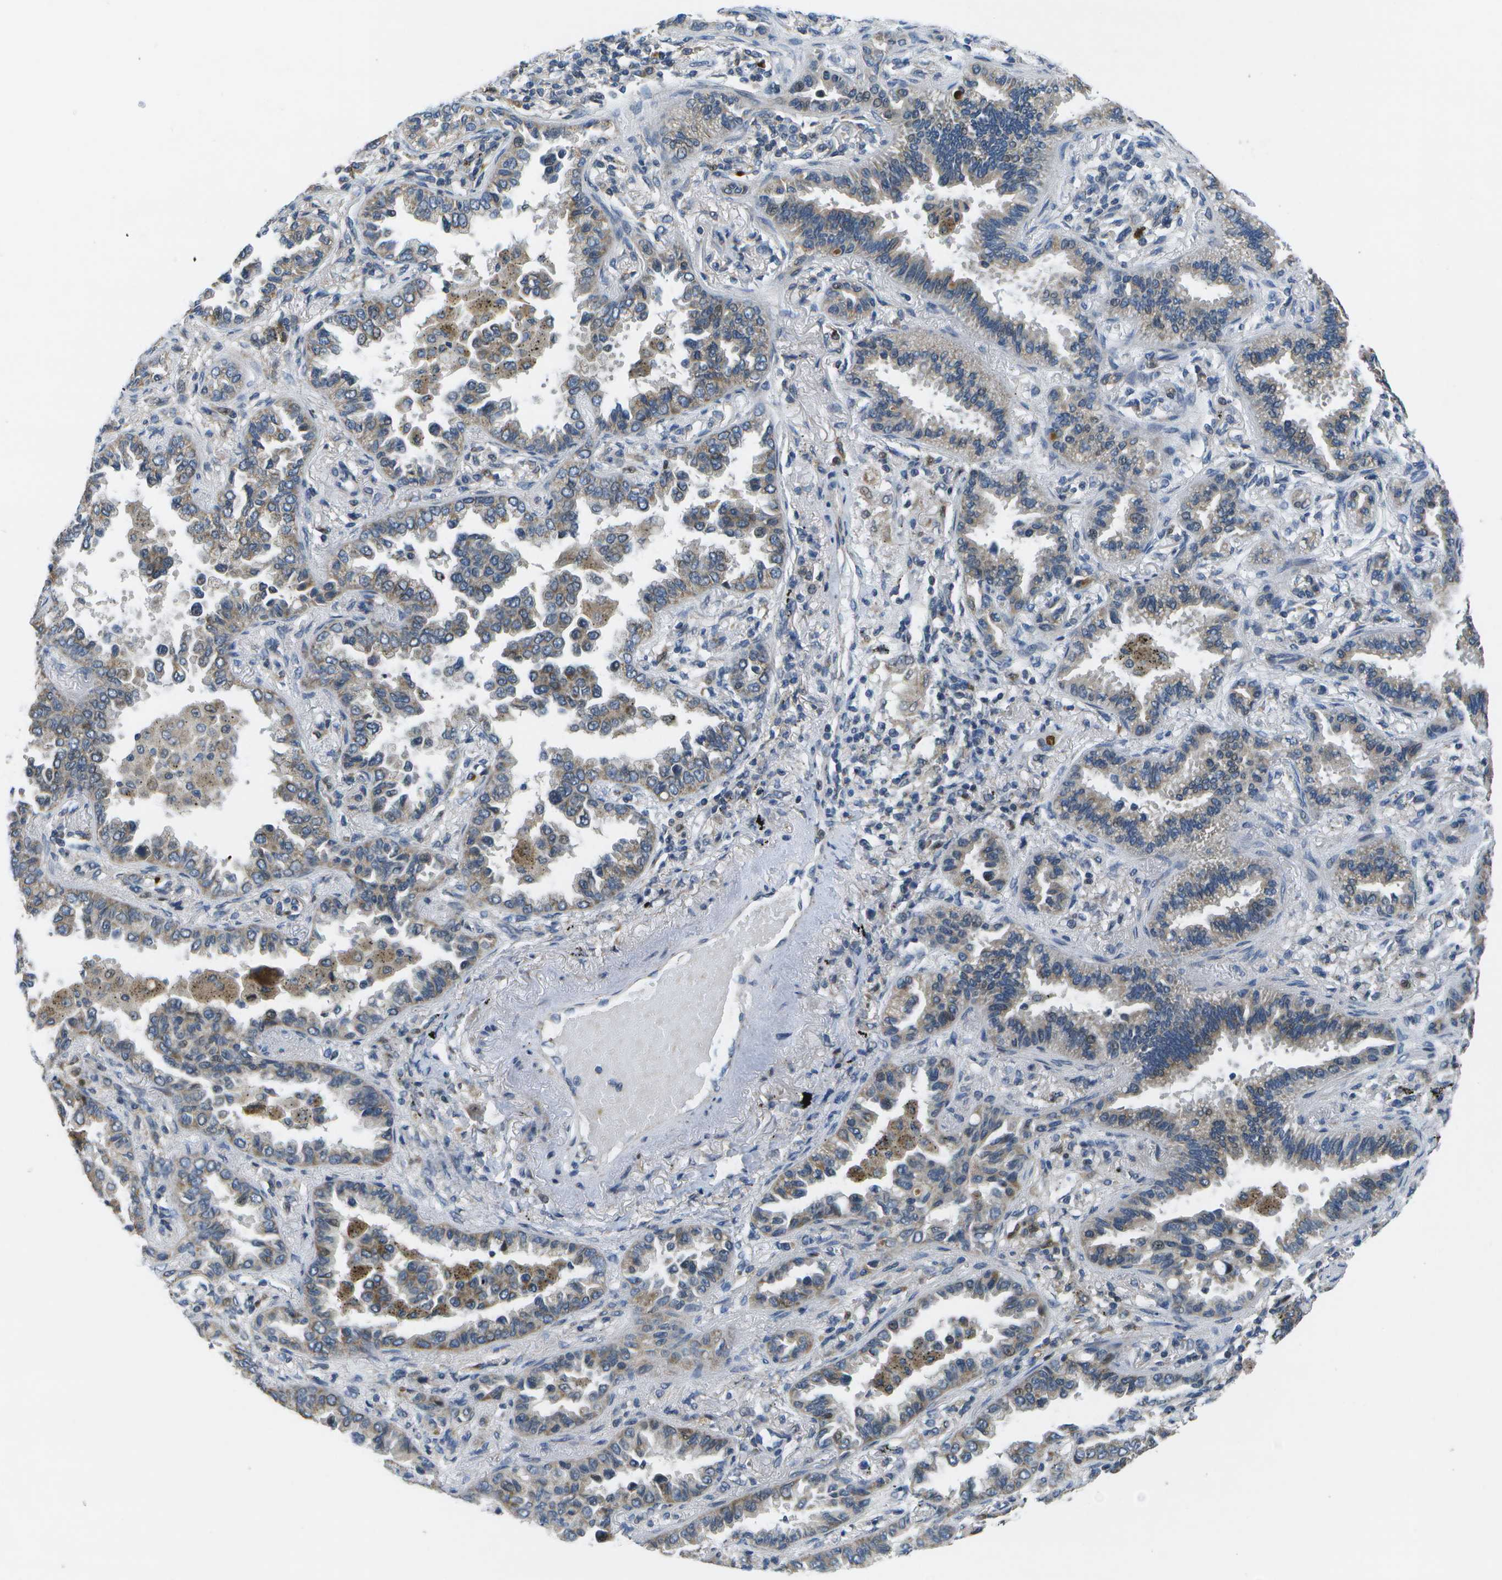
{"staining": {"intensity": "weak", "quantity": "25%-75%", "location": "cytoplasmic/membranous"}, "tissue": "lung cancer", "cell_type": "Tumor cells", "image_type": "cancer", "snomed": [{"axis": "morphology", "description": "Normal tissue, NOS"}, {"axis": "morphology", "description": "Adenocarcinoma, NOS"}, {"axis": "topography", "description": "Lung"}], "caption": "High-magnification brightfield microscopy of lung cancer stained with DAB (3,3'-diaminobenzidine) (brown) and counterstained with hematoxylin (blue). tumor cells exhibit weak cytoplasmic/membranous expression is identified in approximately25%-75% of cells. Nuclei are stained in blue.", "gene": "GALNT15", "patient": {"sex": "male", "age": 59}}